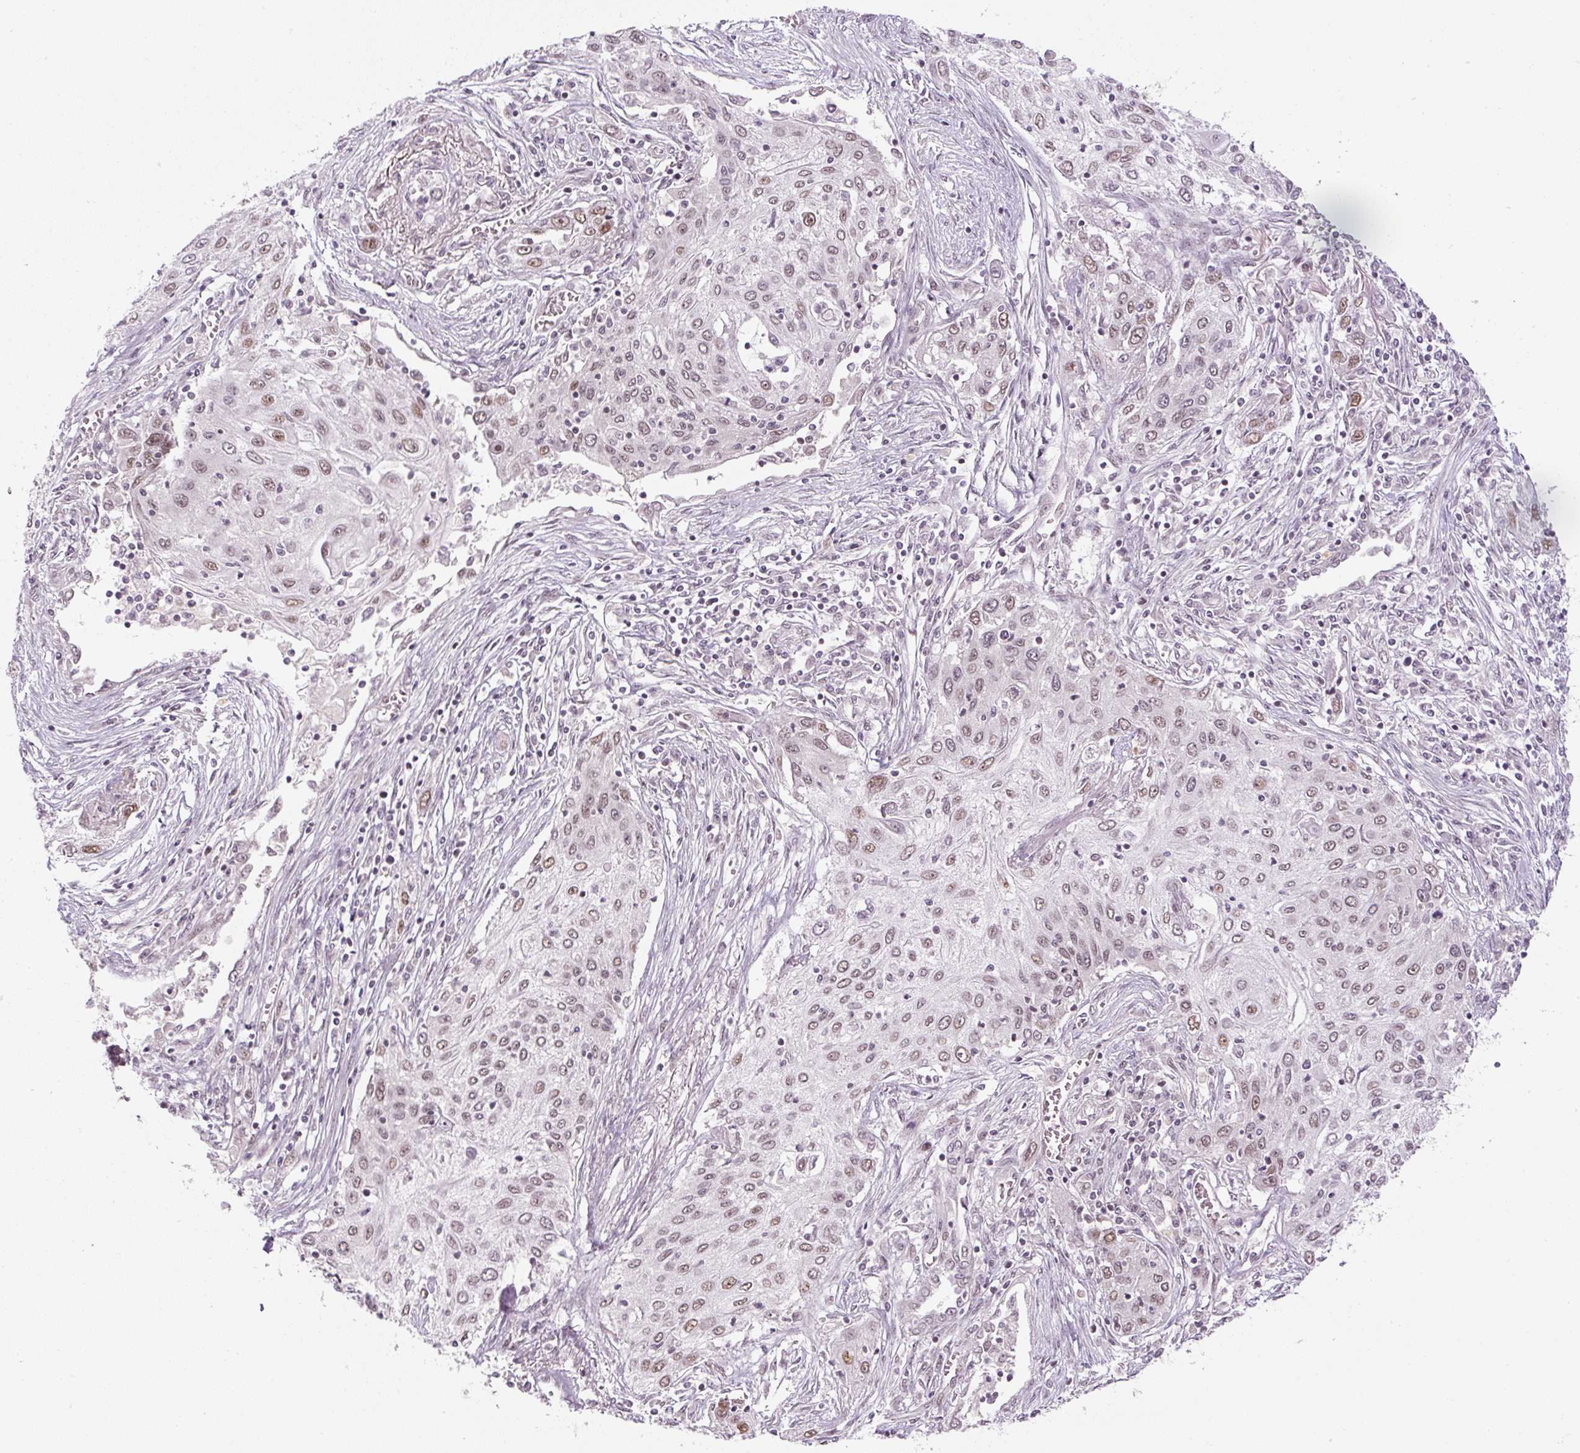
{"staining": {"intensity": "weak", "quantity": ">75%", "location": "nuclear"}, "tissue": "lung cancer", "cell_type": "Tumor cells", "image_type": "cancer", "snomed": [{"axis": "morphology", "description": "Squamous cell carcinoma, NOS"}, {"axis": "topography", "description": "Lung"}], "caption": "IHC image of human squamous cell carcinoma (lung) stained for a protein (brown), which displays low levels of weak nuclear staining in approximately >75% of tumor cells.", "gene": "U2AF2", "patient": {"sex": "female", "age": 69}}